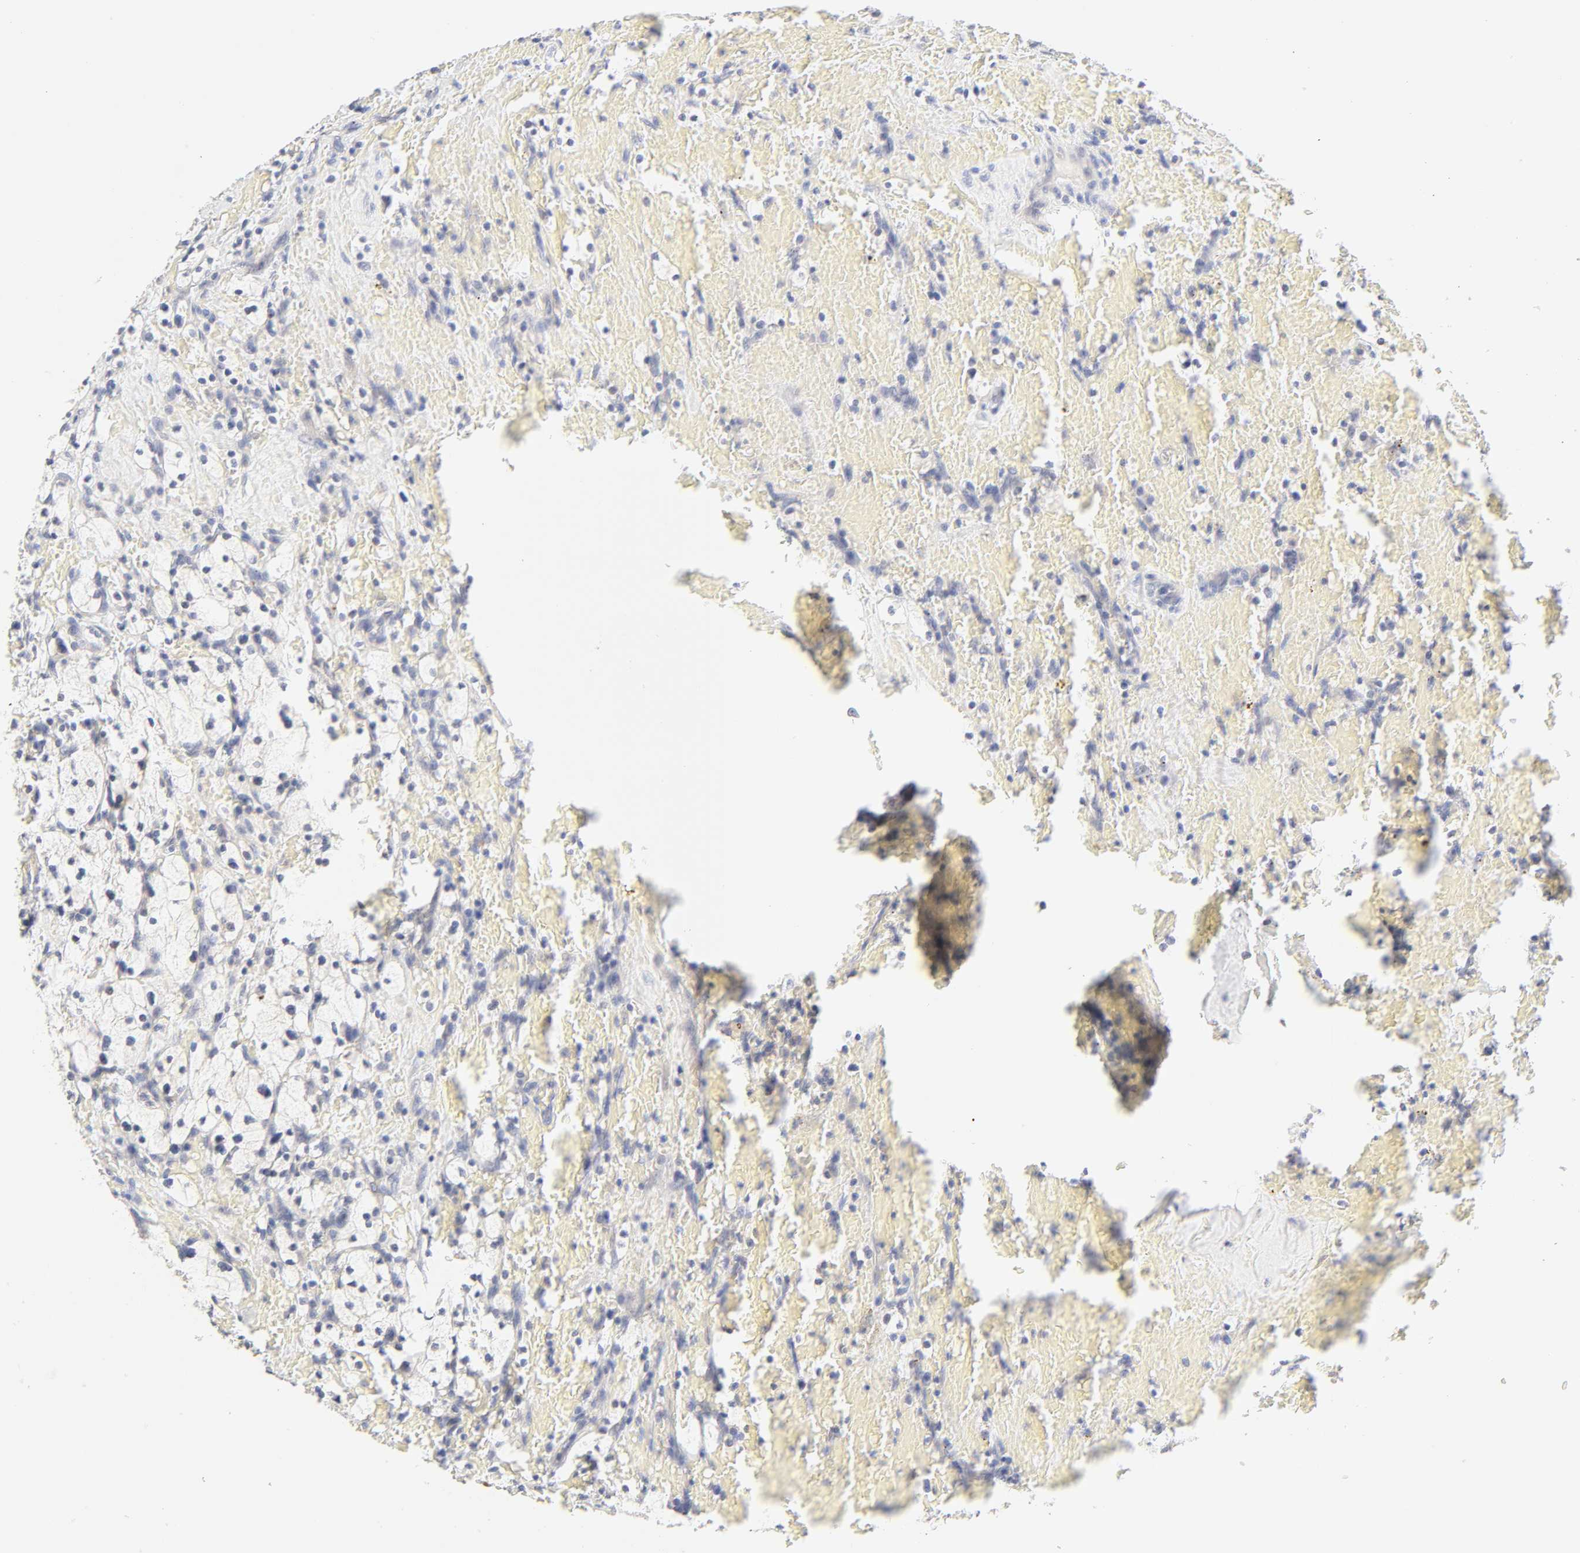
{"staining": {"intensity": "negative", "quantity": "none", "location": "none"}, "tissue": "renal cancer", "cell_type": "Tumor cells", "image_type": "cancer", "snomed": [{"axis": "morphology", "description": "Adenocarcinoma, NOS"}, {"axis": "topography", "description": "Kidney"}], "caption": "High power microscopy photomicrograph of an IHC photomicrograph of adenocarcinoma (renal), revealing no significant positivity in tumor cells.", "gene": "CYP4B1", "patient": {"sex": "female", "age": 83}}